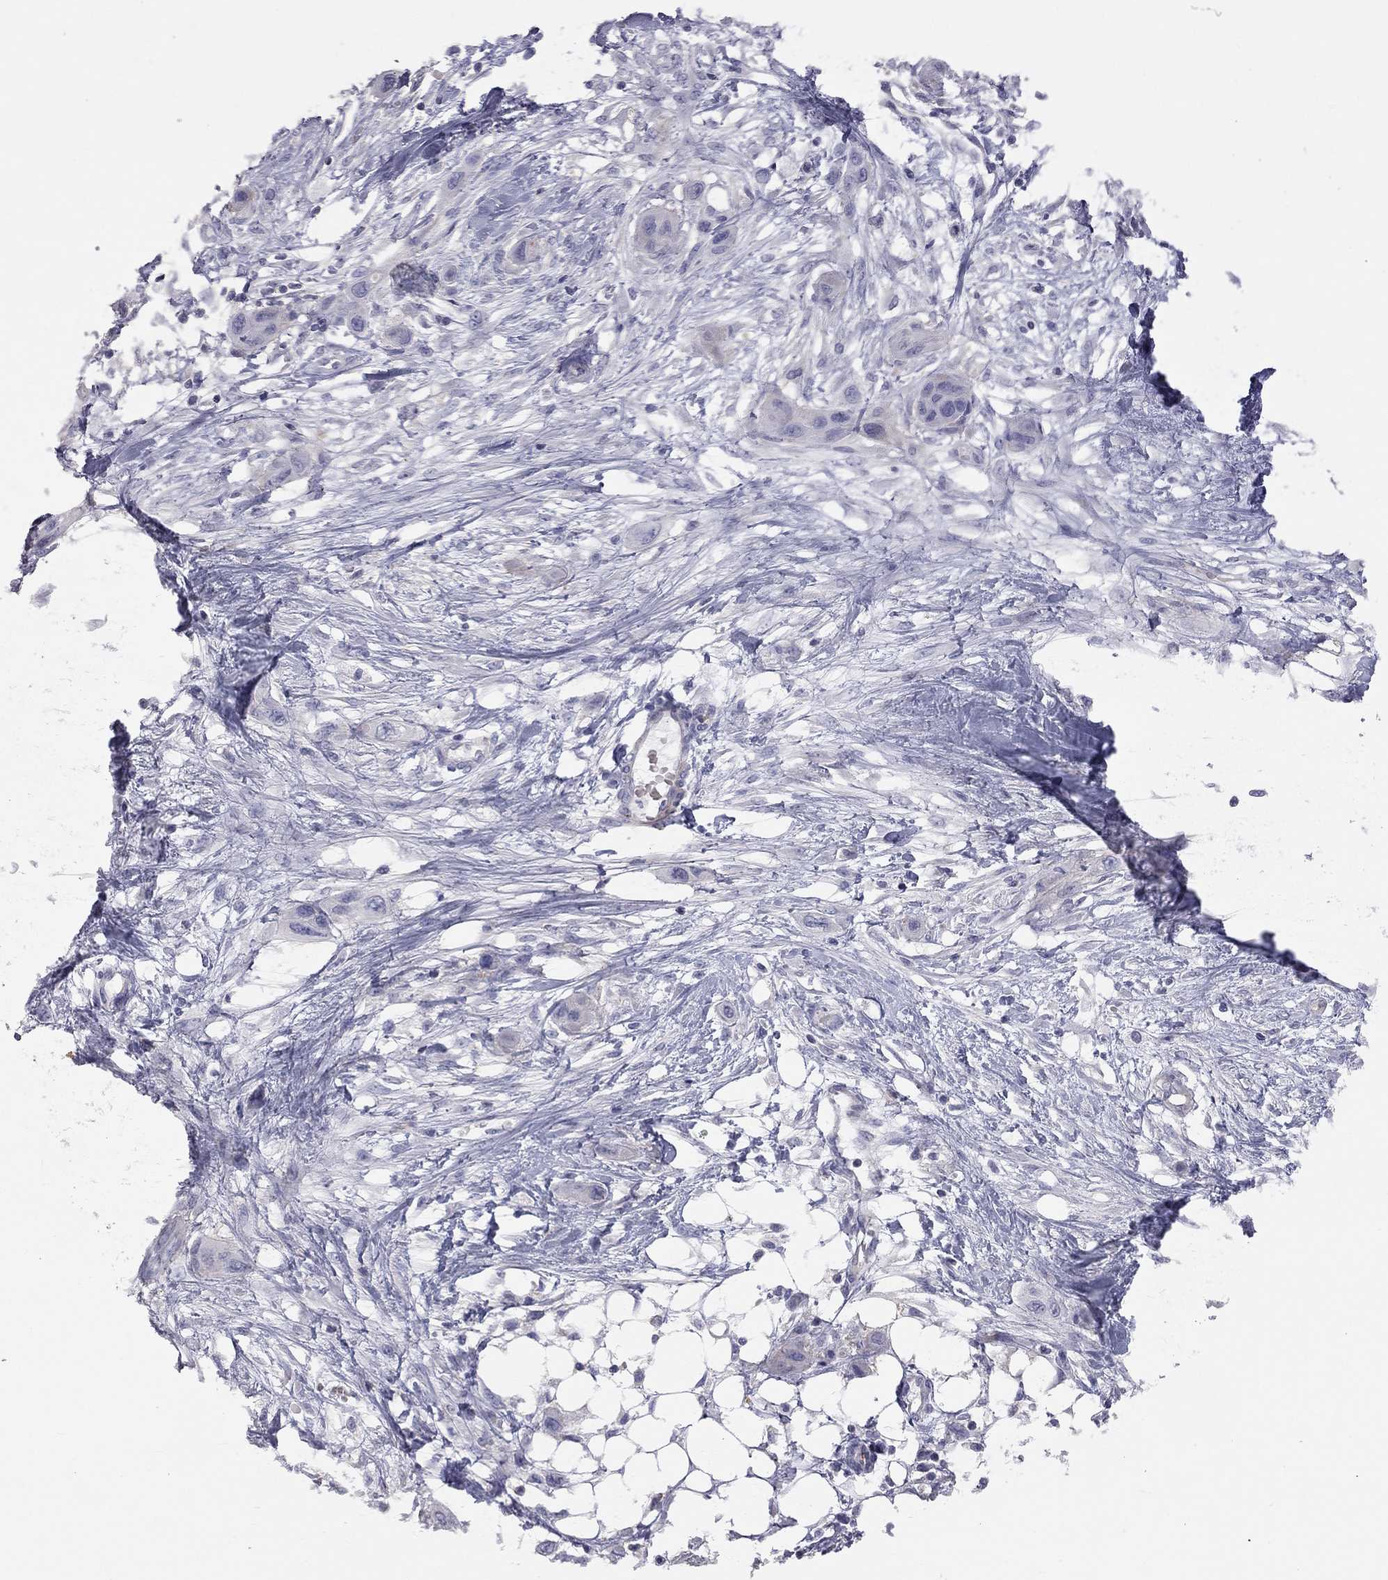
{"staining": {"intensity": "negative", "quantity": "none", "location": "none"}, "tissue": "skin cancer", "cell_type": "Tumor cells", "image_type": "cancer", "snomed": [{"axis": "morphology", "description": "Squamous cell carcinoma, NOS"}, {"axis": "topography", "description": "Skin"}], "caption": "DAB (3,3'-diaminobenzidine) immunohistochemical staining of human skin squamous cell carcinoma reveals no significant staining in tumor cells. Brightfield microscopy of immunohistochemistry (IHC) stained with DAB (3,3'-diaminobenzidine) (brown) and hematoxylin (blue), captured at high magnification.", "gene": "ADCYAP1", "patient": {"sex": "male", "age": 79}}